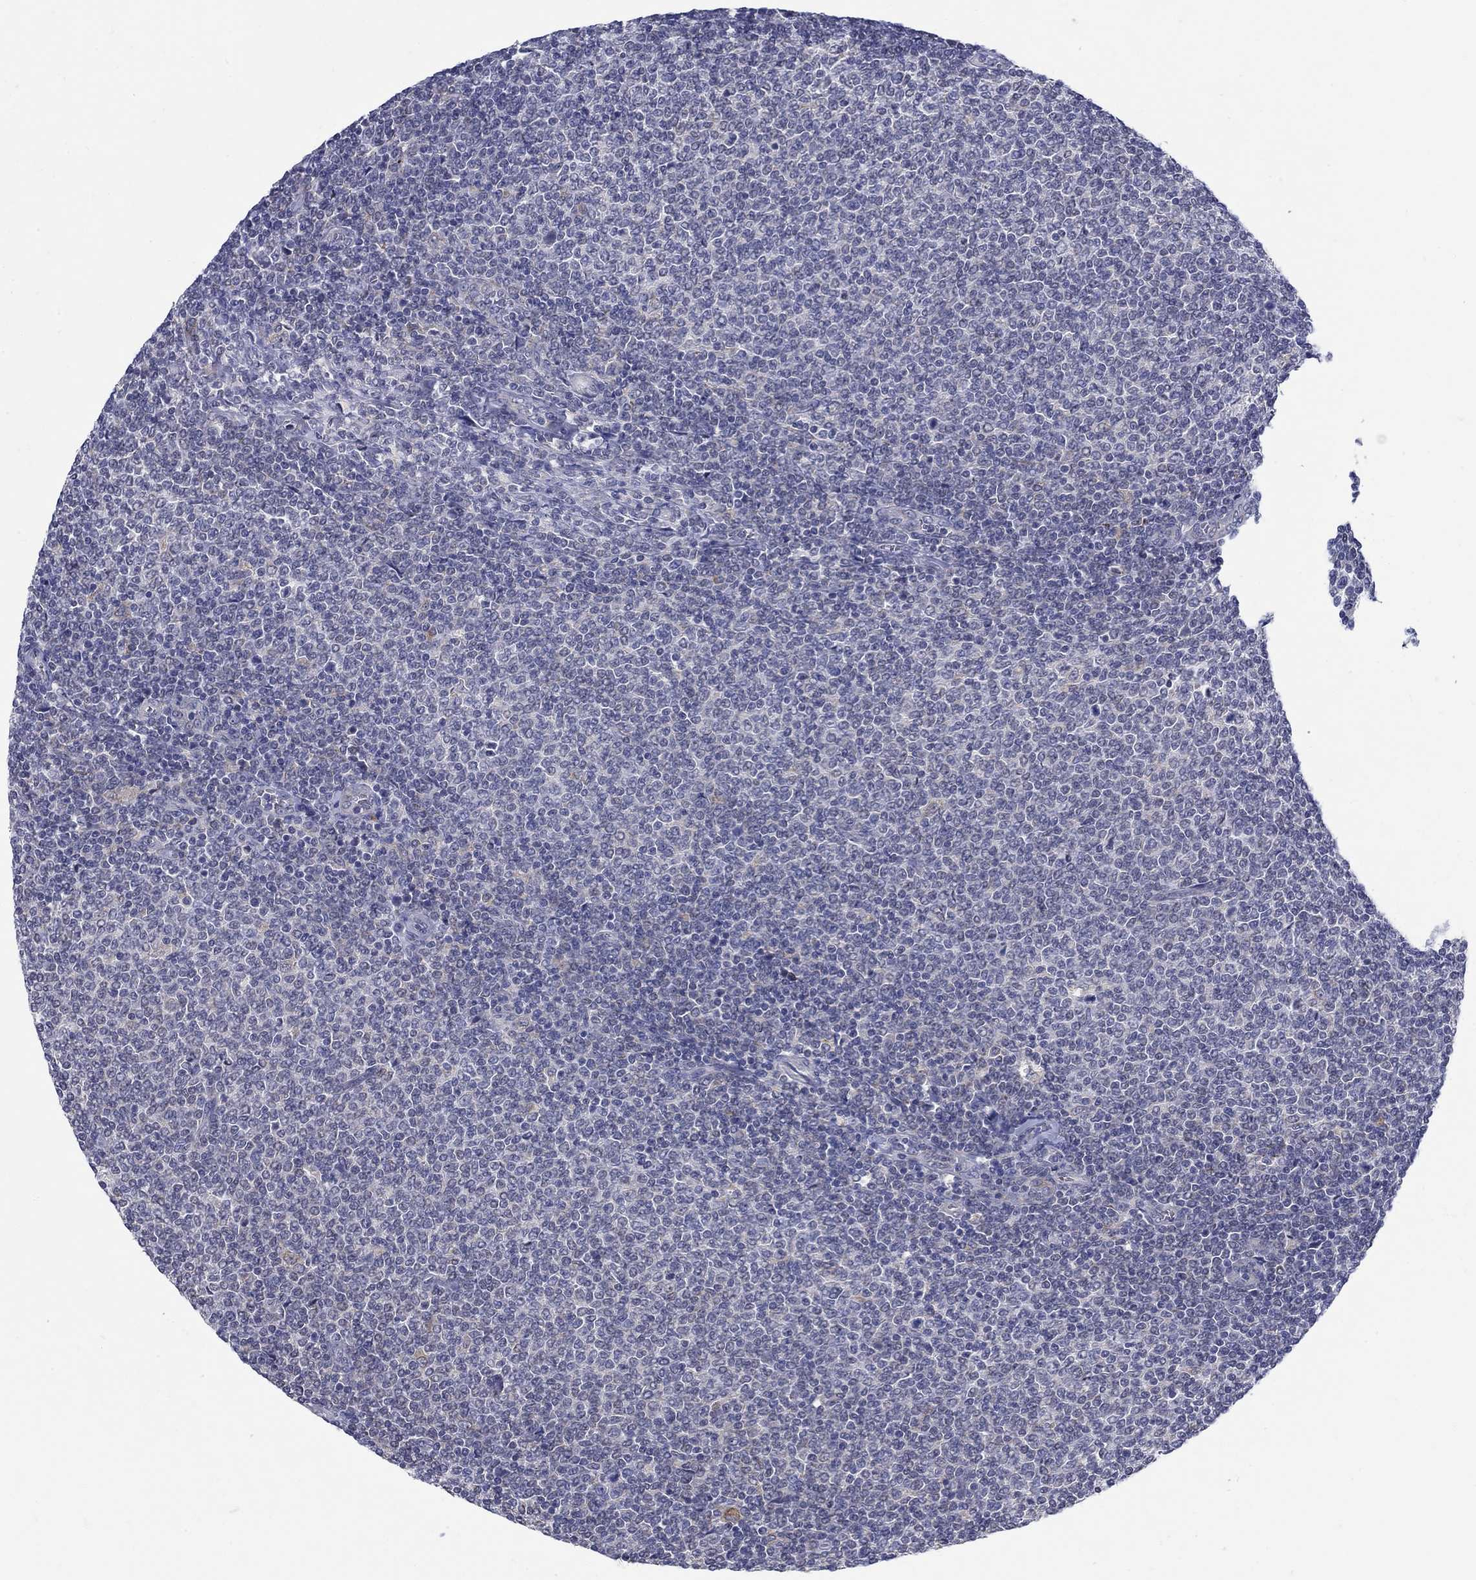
{"staining": {"intensity": "negative", "quantity": "none", "location": "none"}, "tissue": "lymphoma", "cell_type": "Tumor cells", "image_type": "cancer", "snomed": [{"axis": "morphology", "description": "Malignant lymphoma, non-Hodgkin's type, Low grade"}, {"axis": "topography", "description": "Lymph node"}], "caption": "This image is of lymphoma stained with IHC to label a protein in brown with the nuclei are counter-stained blue. There is no positivity in tumor cells. (DAB (3,3'-diaminobenzidine) IHC, high magnification).", "gene": "ABCA4", "patient": {"sex": "male", "age": 52}}